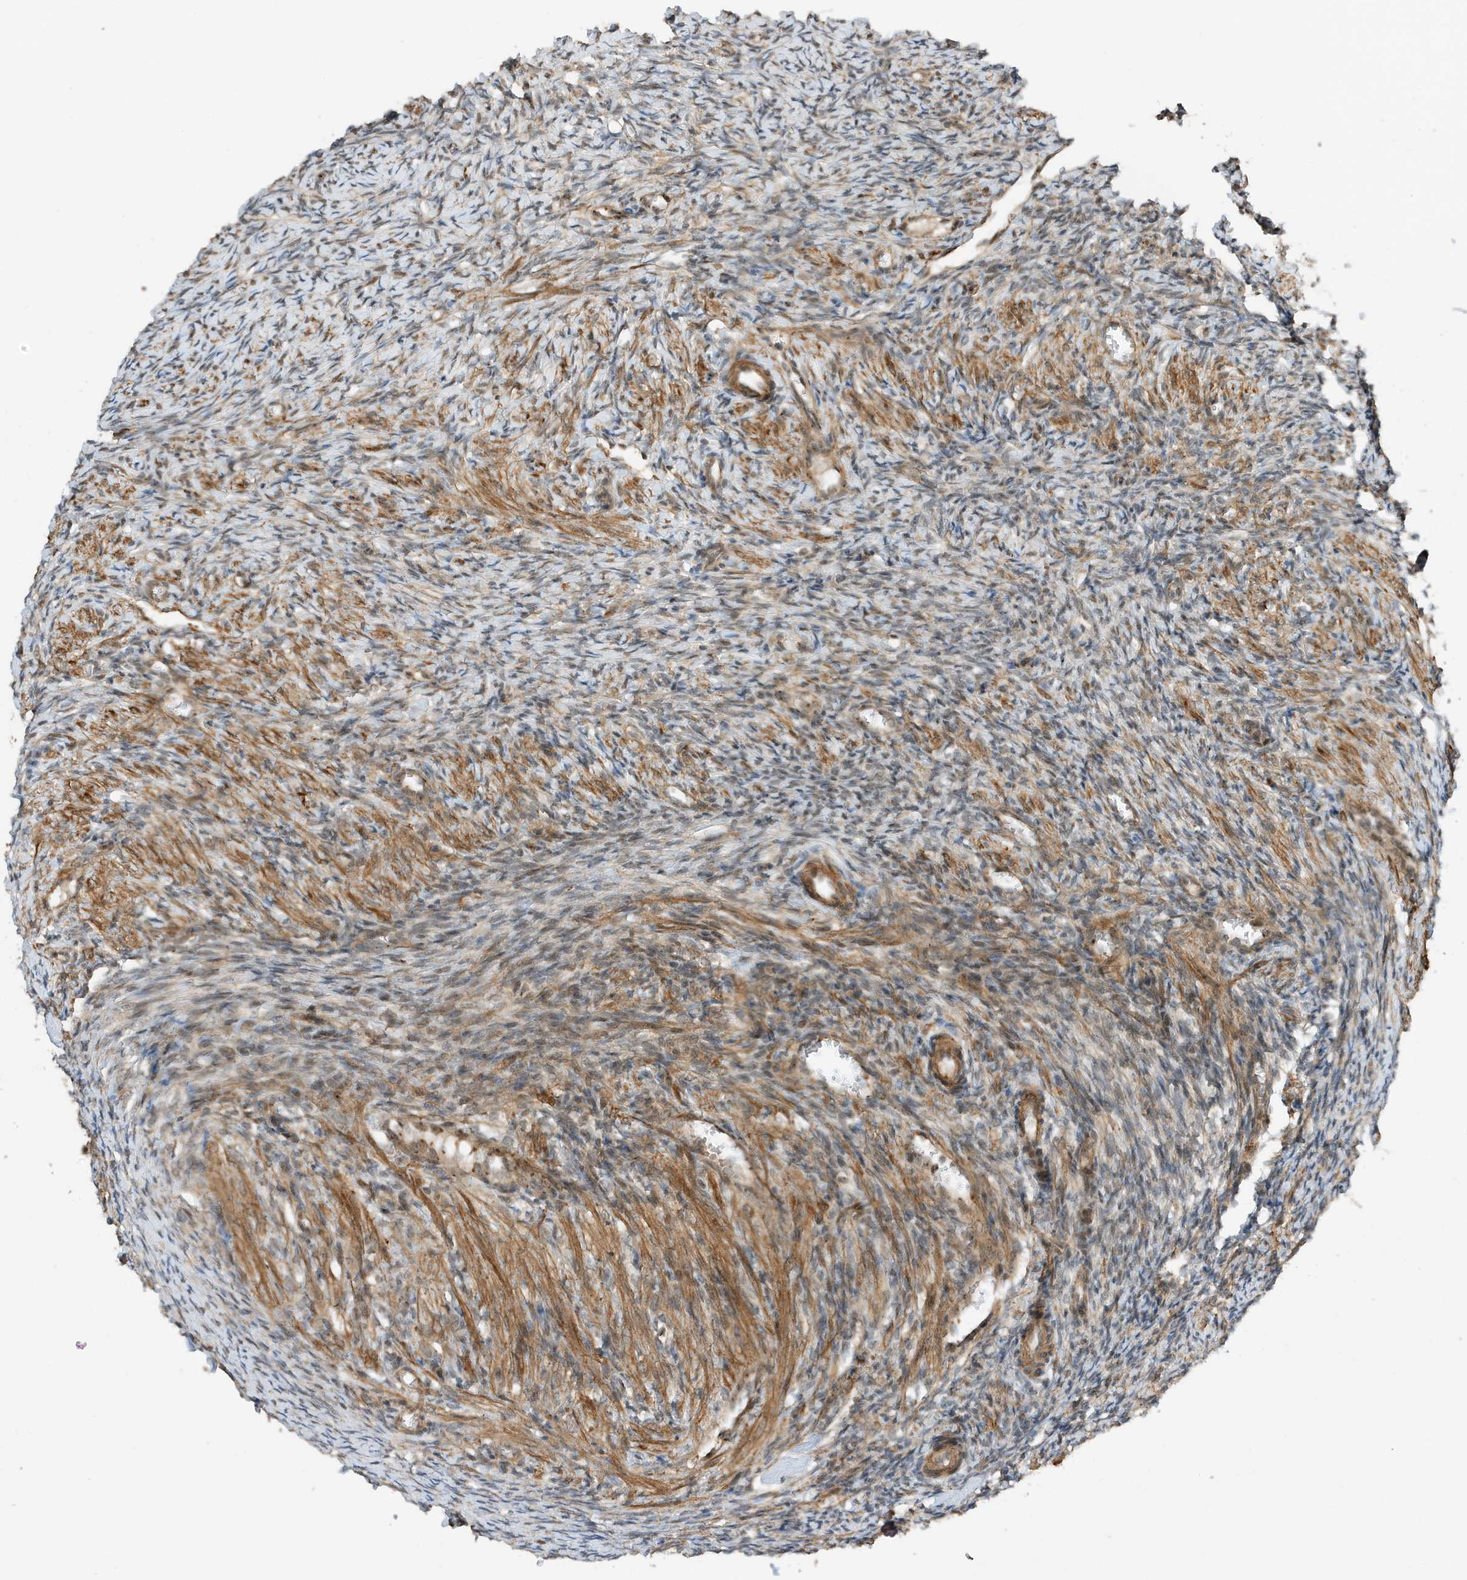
{"staining": {"intensity": "weak", "quantity": "25%-75%", "location": "nuclear"}, "tissue": "ovary", "cell_type": "Ovarian stroma cells", "image_type": "normal", "snomed": [{"axis": "morphology", "description": "Normal tissue, NOS"}, {"axis": "topography", "description": "Ovary"}], "caption": "A low amount of weak nuclear positivity is seen in about 25%-75% of ovarian stroma cells in normal ovary.", "gene": "MAST3", "patient": {"sex": "female", "age": 27}}